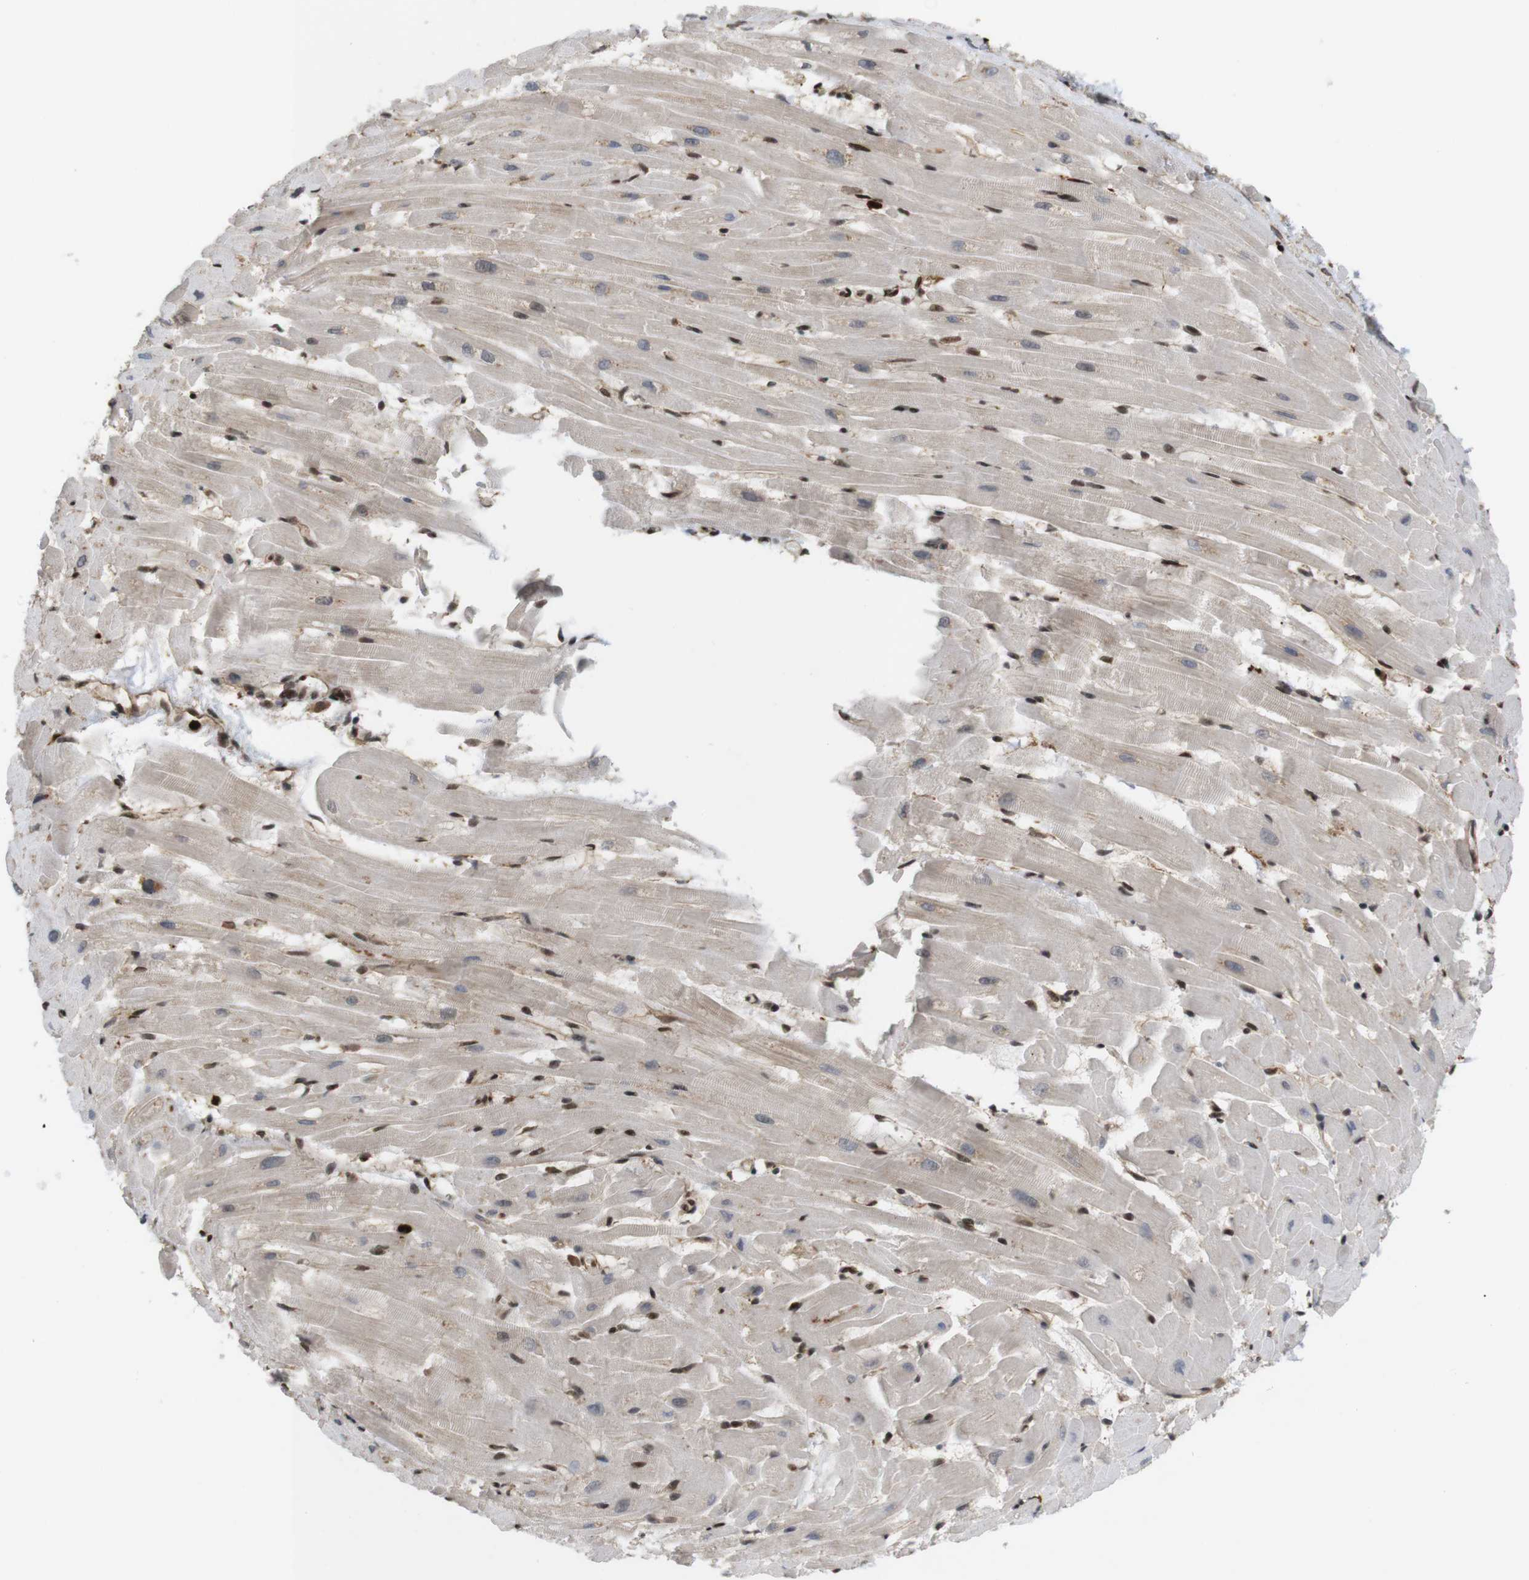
{"staining": {"intensity": "moderate", "quantity": ">75%", "location": "cytoplasmic/membranous,nuclear"}, "tissue": "heart muscle", "cell_type": "Cardiomyocytes", "image_type": "normal", "snomed": [{"axis": "morphology", "description": "Normal tissue, NOS"}, {"axis": "topography", "description": "Heart"}], "caption": "Protein expression analysis of unremarkable human heart muscle reveals moderate cytoplasmic/membranous,nuclear positivity in about >75% of cardiomyocytes. The protein is shown in brown color, while the nuclei are stained blue.", "gene": "SP2", "patient": {"sex": "female", "age": 19}}